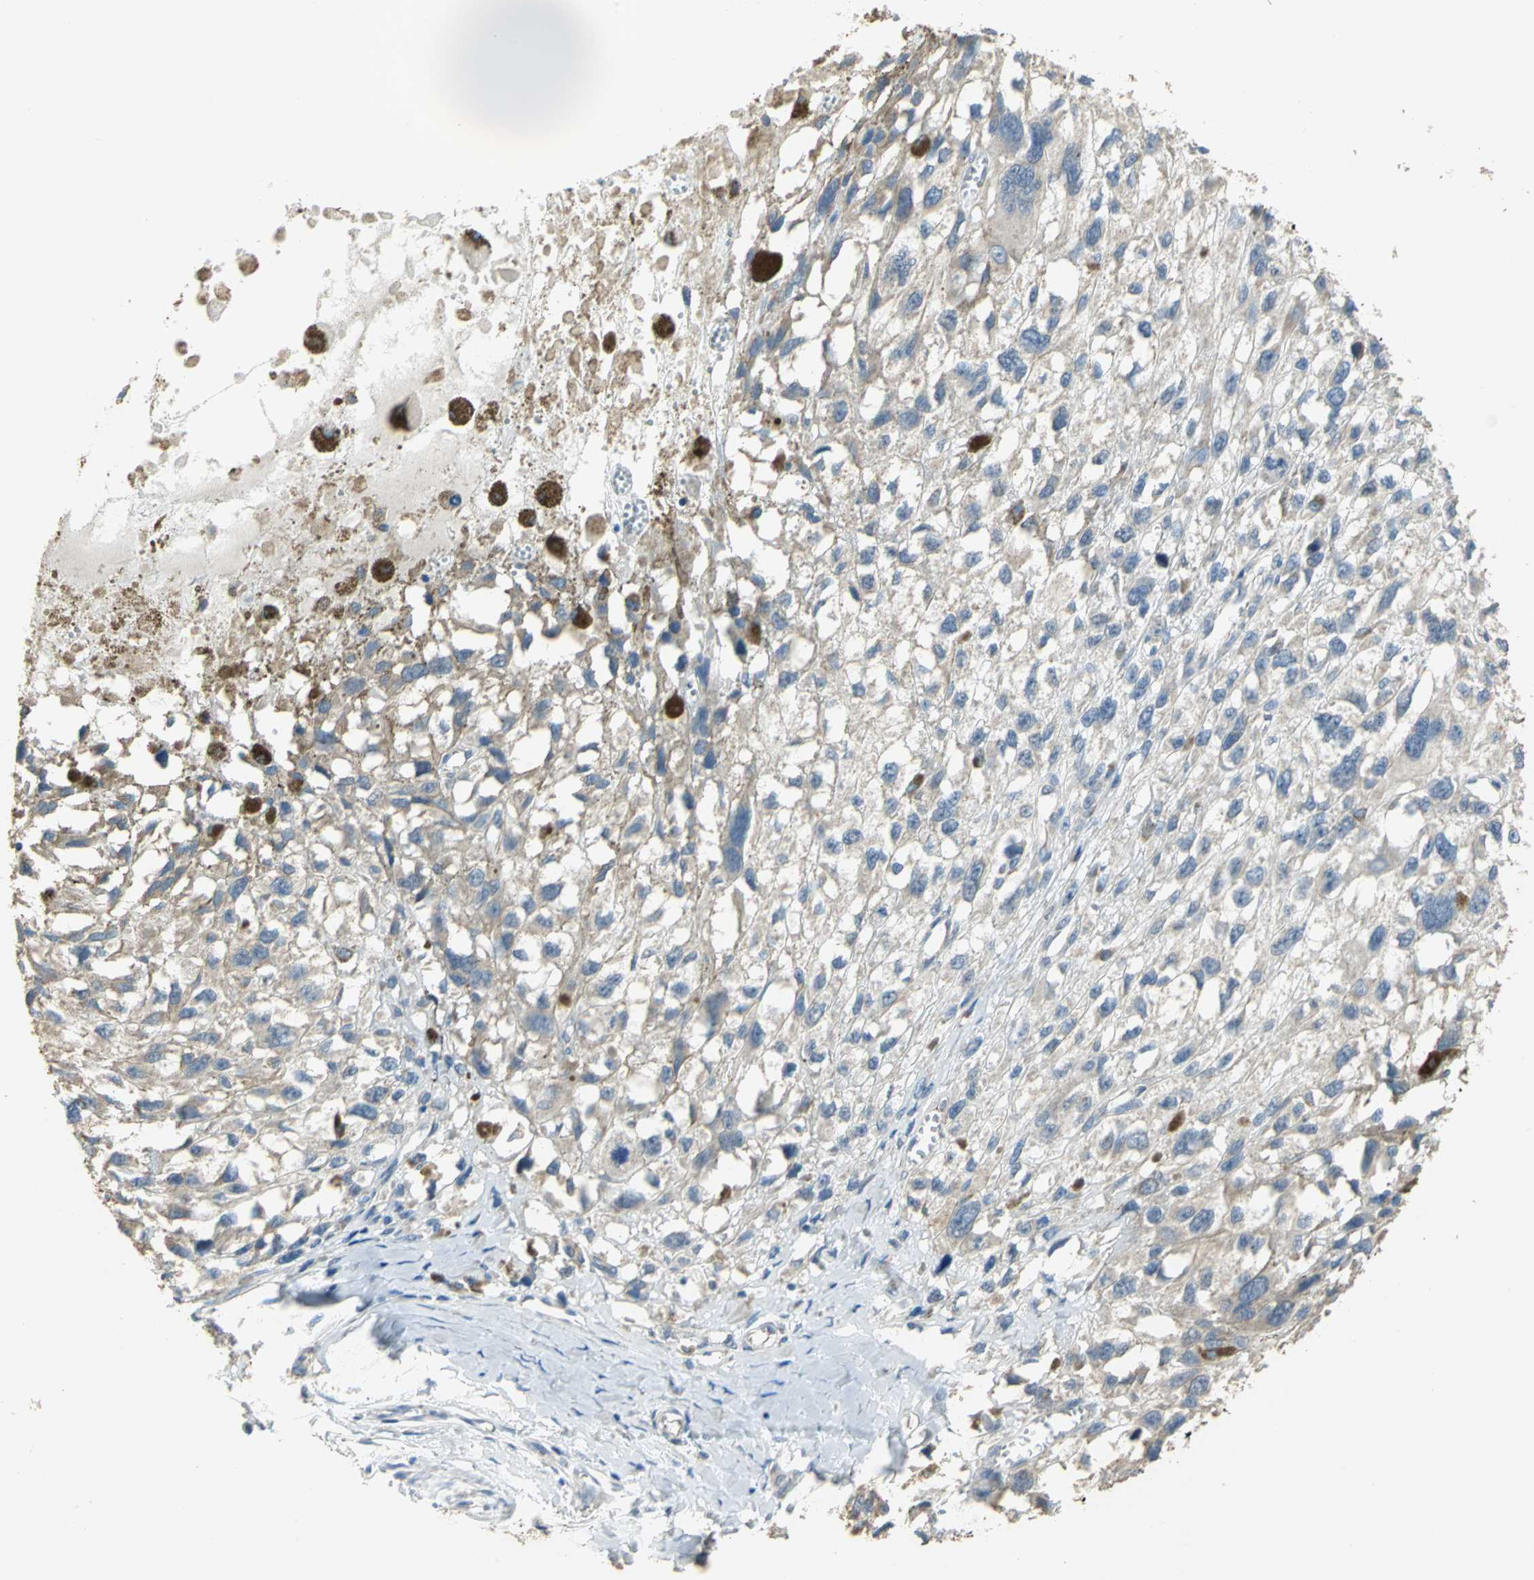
{"staining": {"intensity": "weak", "quantity": "<25%", "location": "cytoplasmic/membranous"}, "tissue": "melanoma", "cell_type": "Tumor cells", "image_type": "cancer", "snomed": [{"axis": "morphology", "description": "Malignant melanoma, Metastatic site"}, {"axis": "topography", "description": "Lymph node"}], "caption": "Tumor cells show no significant protein positivity in malignant melanoma (metastatic site).", "gene": "HTR1F", "patient": {"sex": "male", "age": 59}}